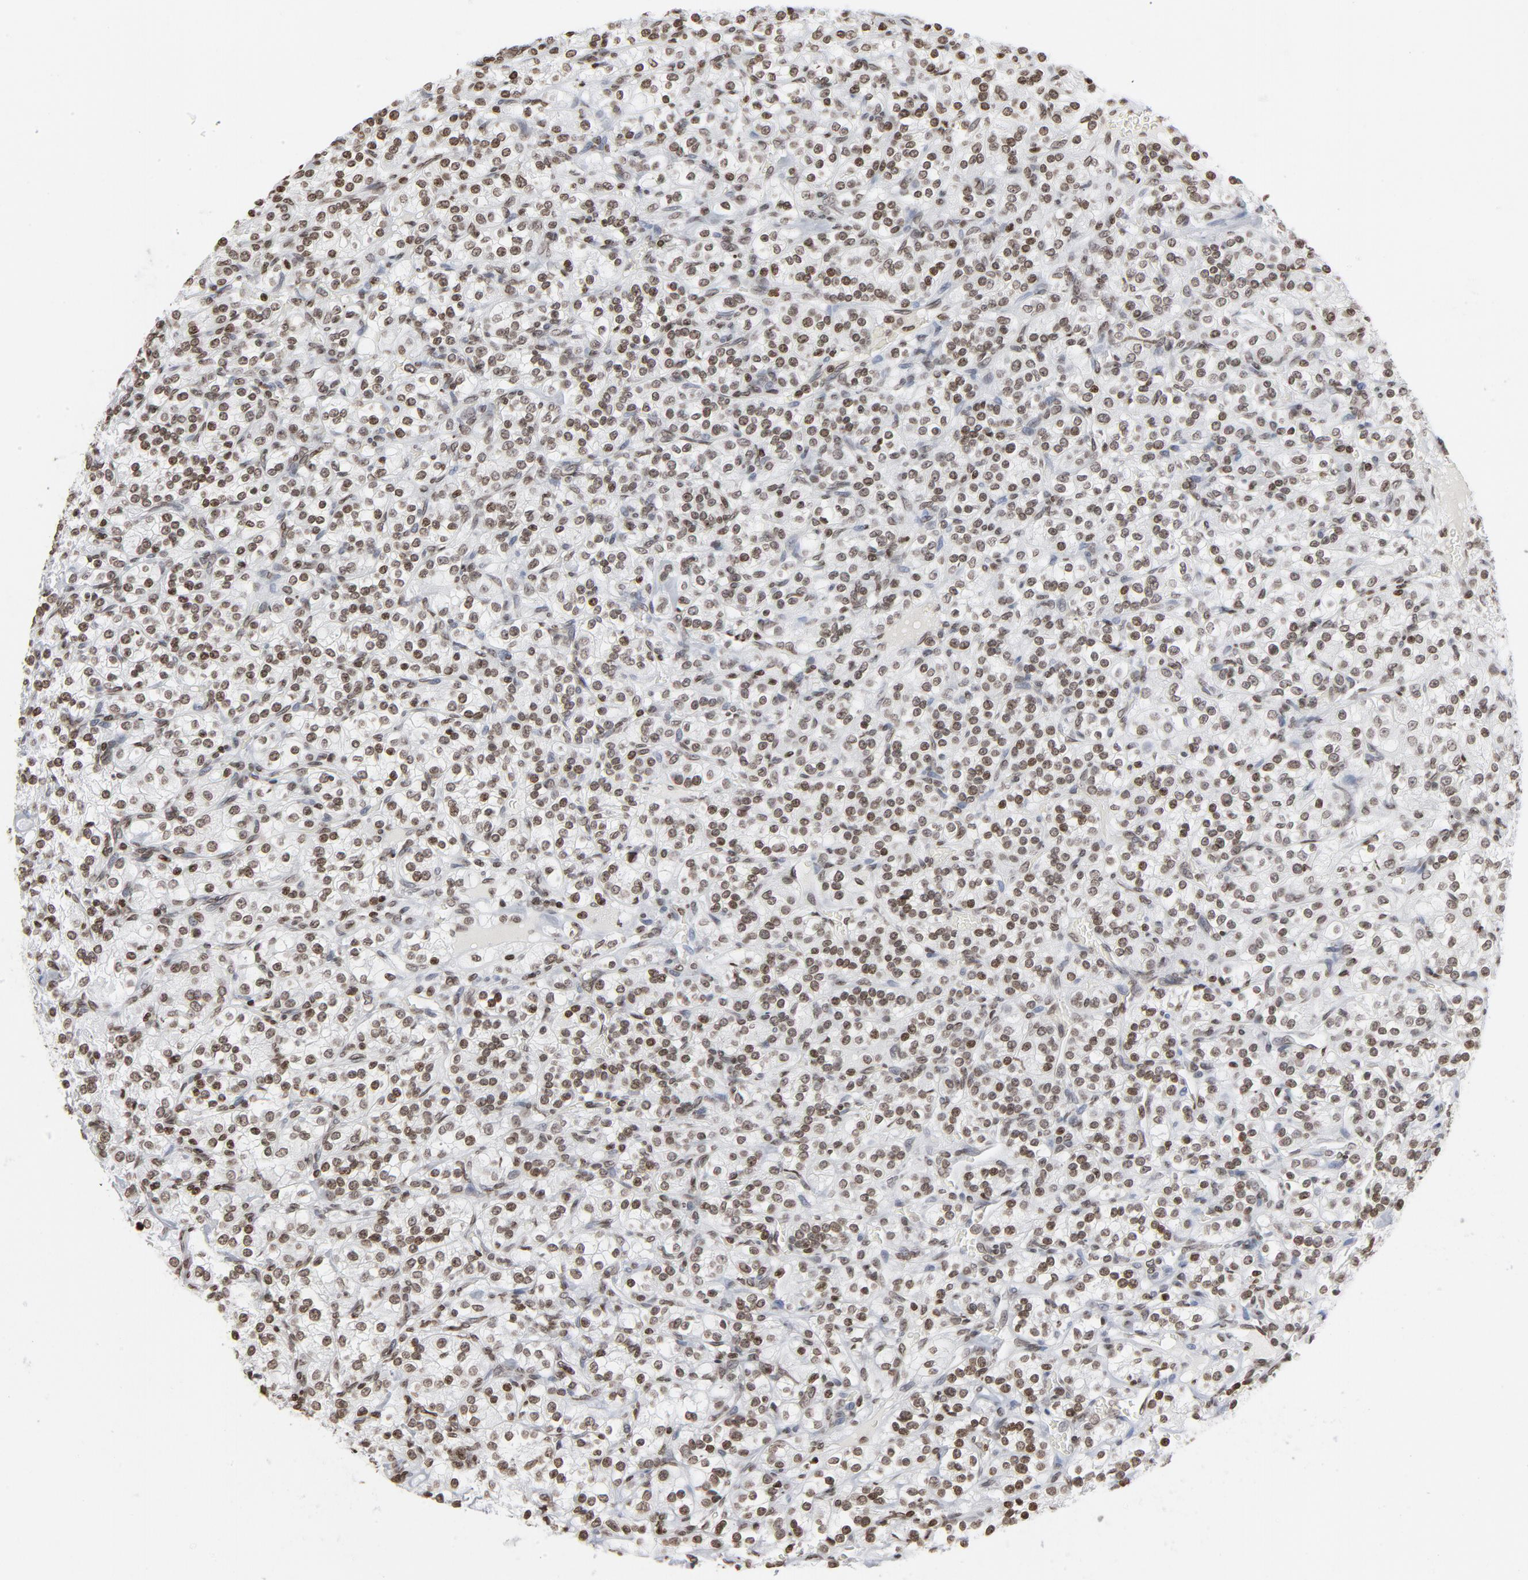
{"staining": {"intensity": "moderate", "quantity": ">75%", "location": "nuclear"}, "tissue": "renal cancer", "cell_type": "Tumor cells", "image_type": "cancer", "snomed": [{"axis": "morphology", "description": "Adenocarcinoma, NOS"}, {"axis": "topography", "description": "Kidney"}], "caption": "Moderate nuclear expression for a protein is seen in approximately >75% of tumor cells of renal adenocarcinoma using immunohistochemistry.", "gene": "H2AC12", "patient": {"sex": "male", "age": 77}}